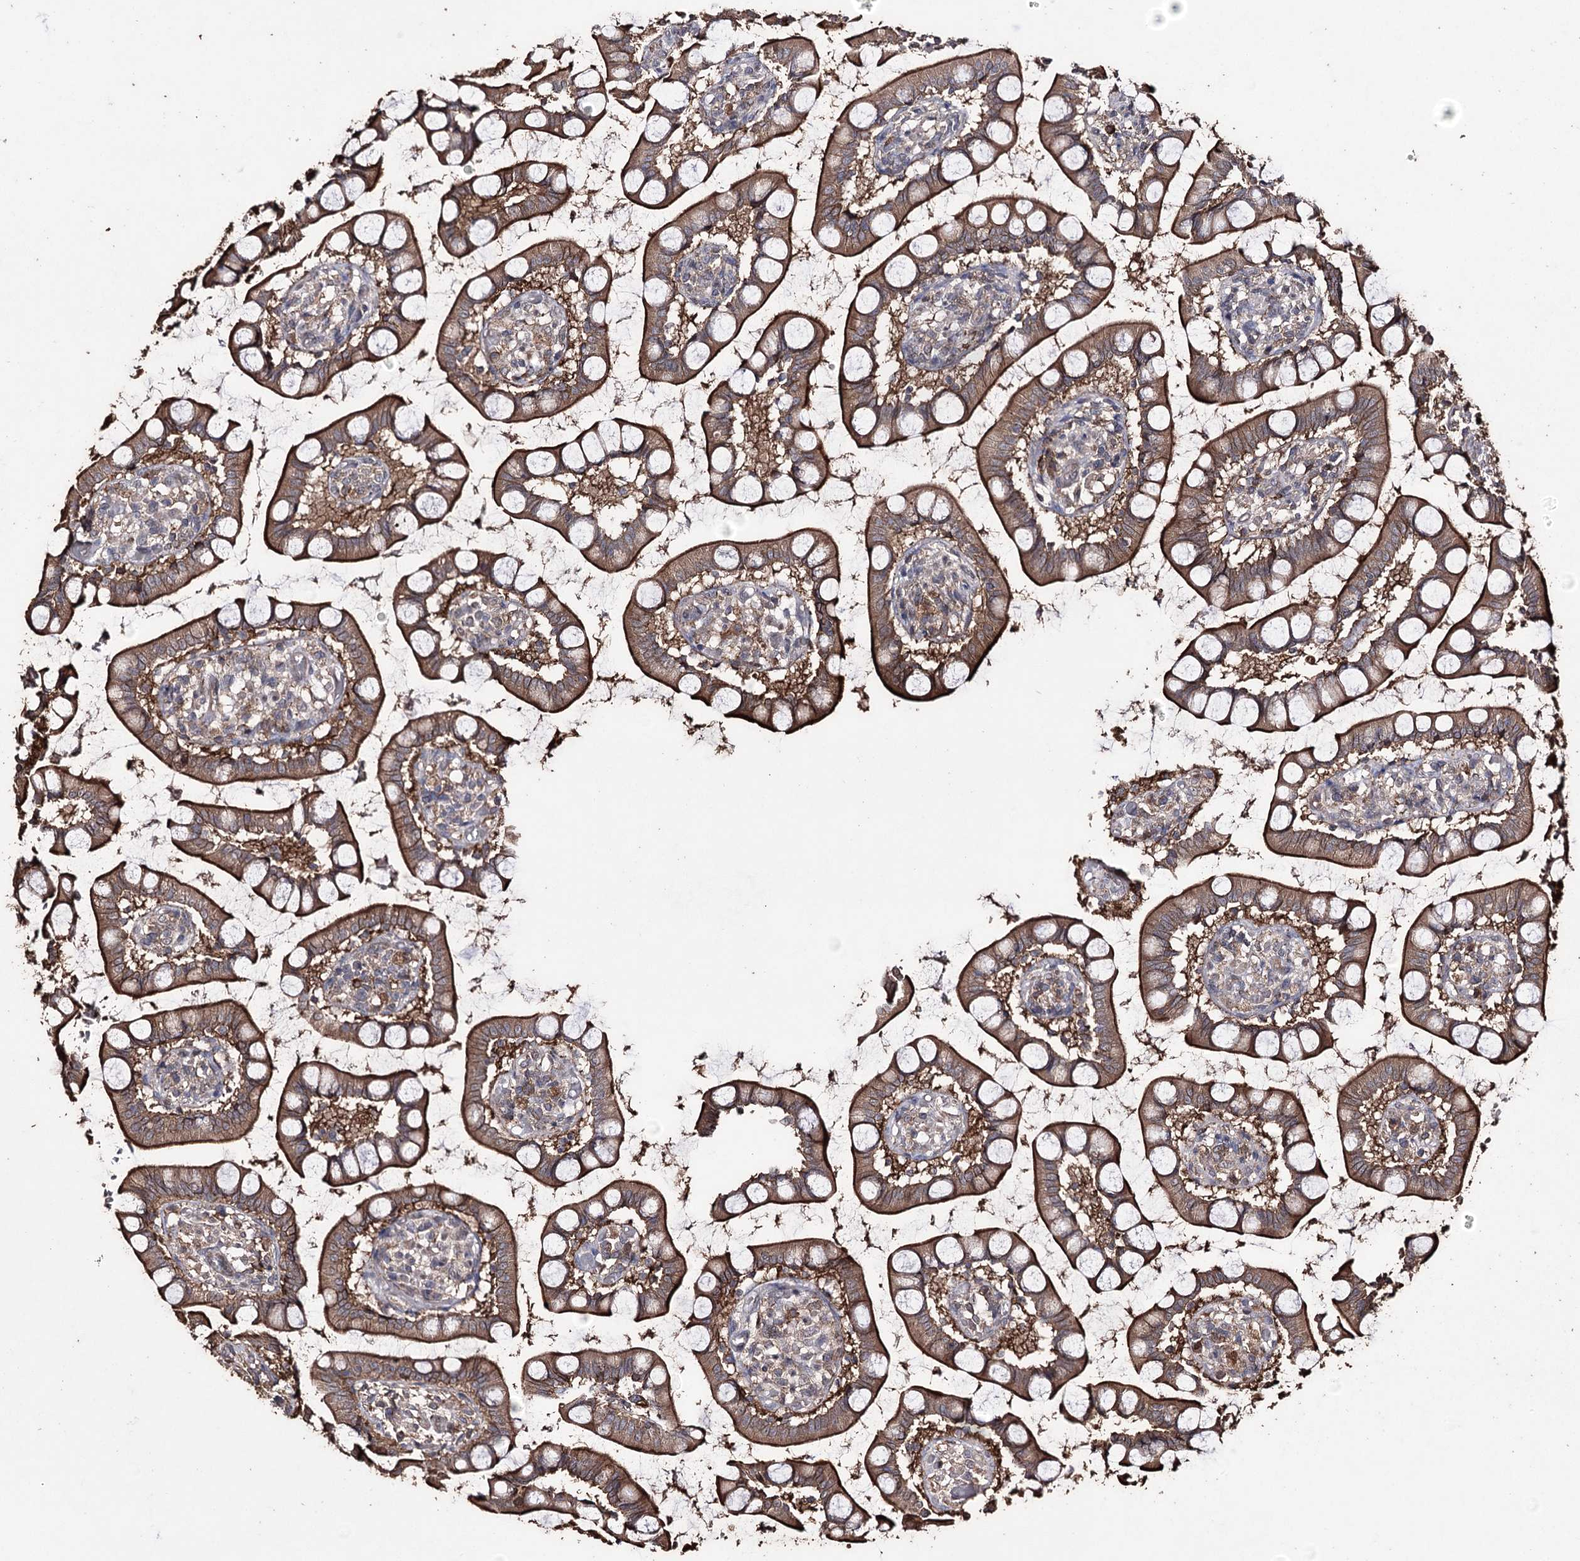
{"staining": {"intensity": "strong", "quantity": ">75%", "location": "cytoplasmic/membranous"}, "tissue": "small intestine", "cell_type": "Glandular cells", "image_type": "normal", "snomed": [{"axis": "morphology", "description": "Normal tissue, NOS"}, {"axis": "topography", "description": "Small intestine"}], "caption": "This photomicrograph exhibits immunohistochemistry staining of unremarkable human small intestine, with high strong cytoplasmic/membranous positivity in about >75% of glandular cells.", "gene": "ZNF662", "patient": {"sex": "male", "age": 52}}